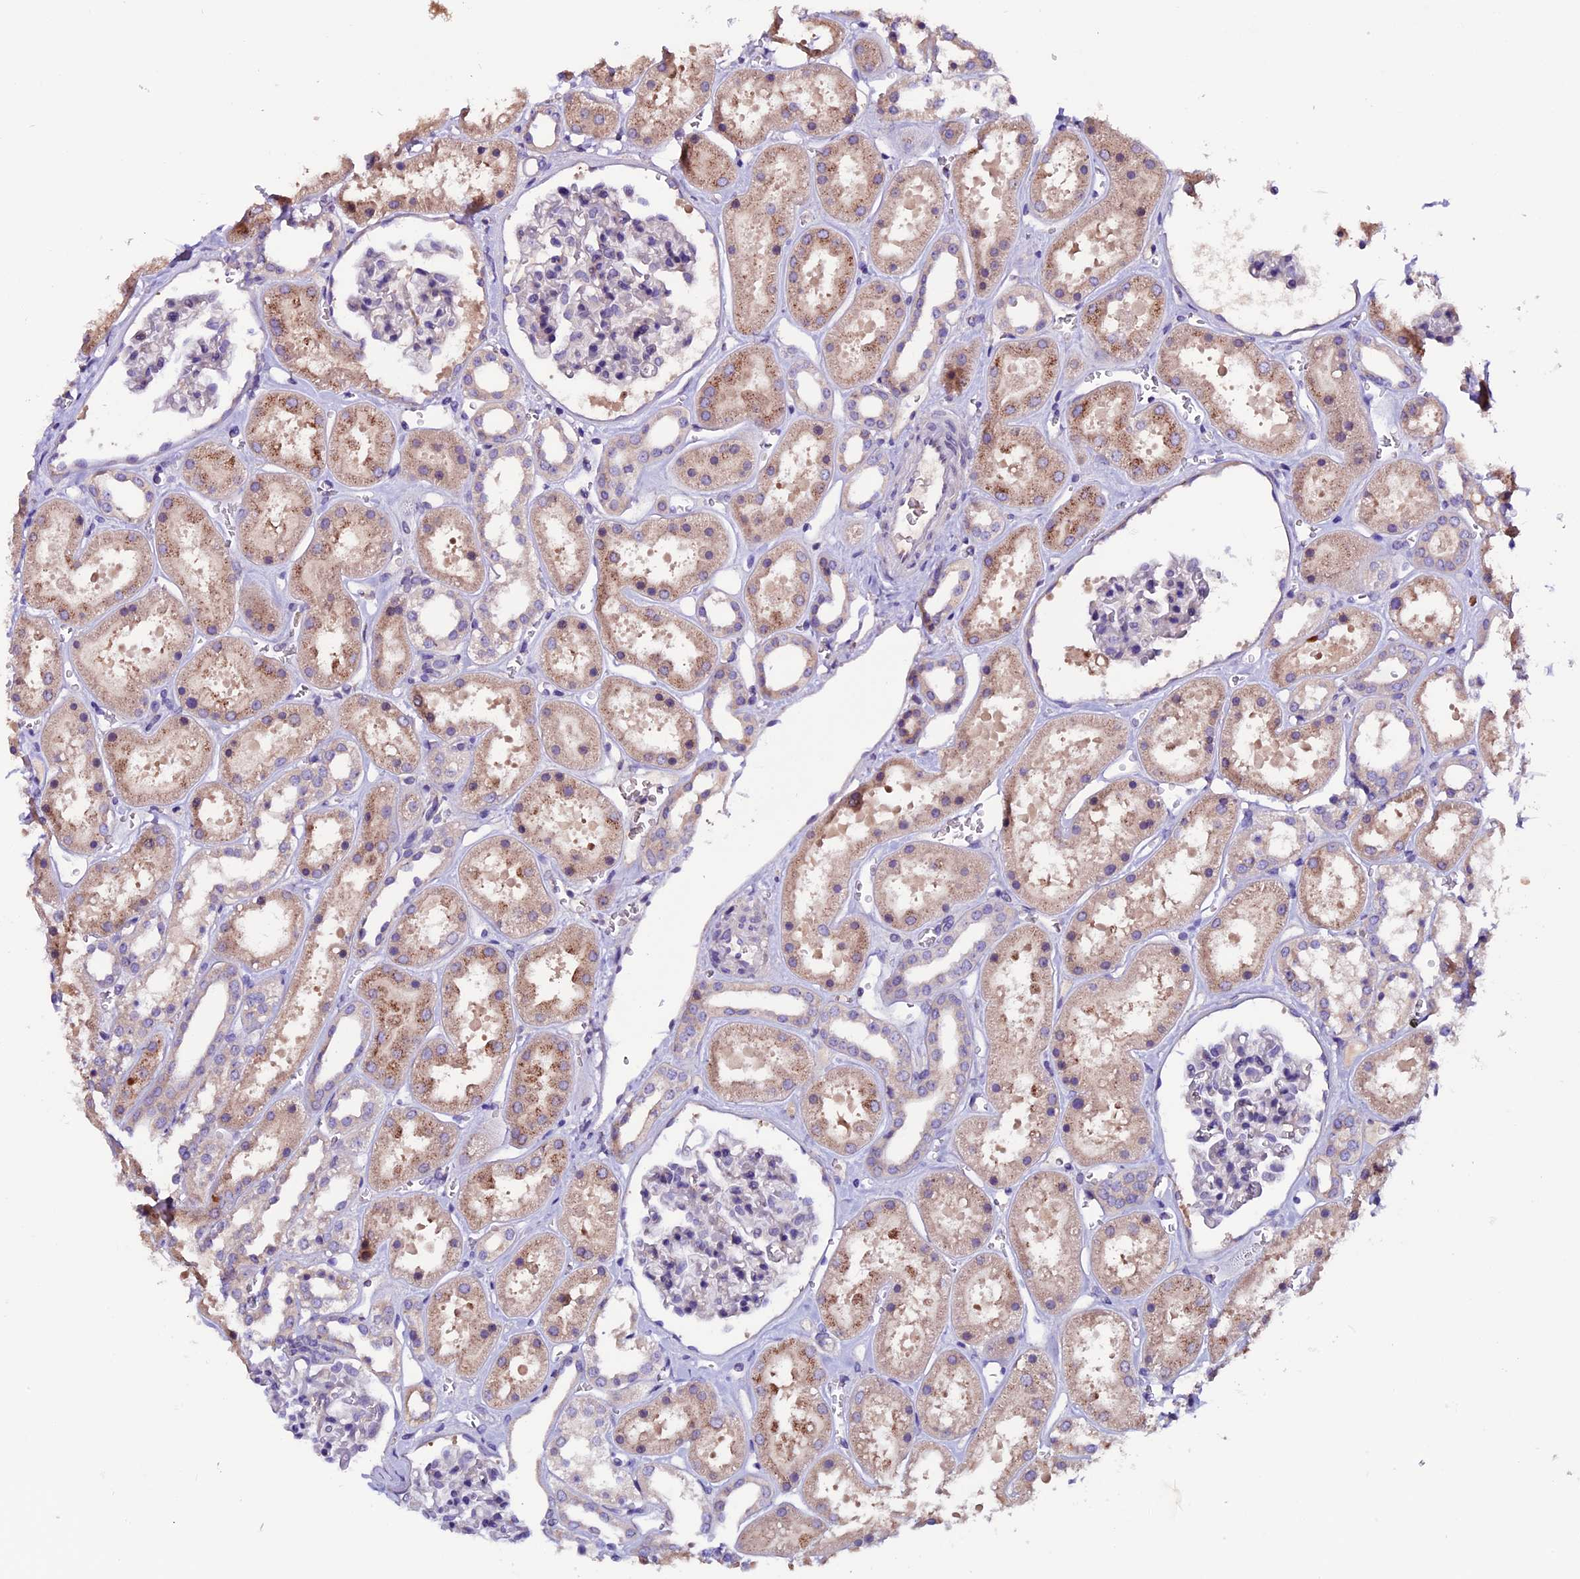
{"staining": {"intensity": "weak", "quantity": "<25%", "location": "cytoplasmic/membranous"}, "tissue": "kidney", "cell_type": "Cells in glomeruli", "image_type": "normal", "snomed": [{"axis": "morphology", "description": "Normal tissue, NOS"}, {"axis": "topography", "description": "Kidney"}], "caption": "Immunohistochemistry of normal human kidney reveals no staining in cells in glomeruli.", "gene": "ZNF598", "patient": {"sex": "female", "age": 41}}